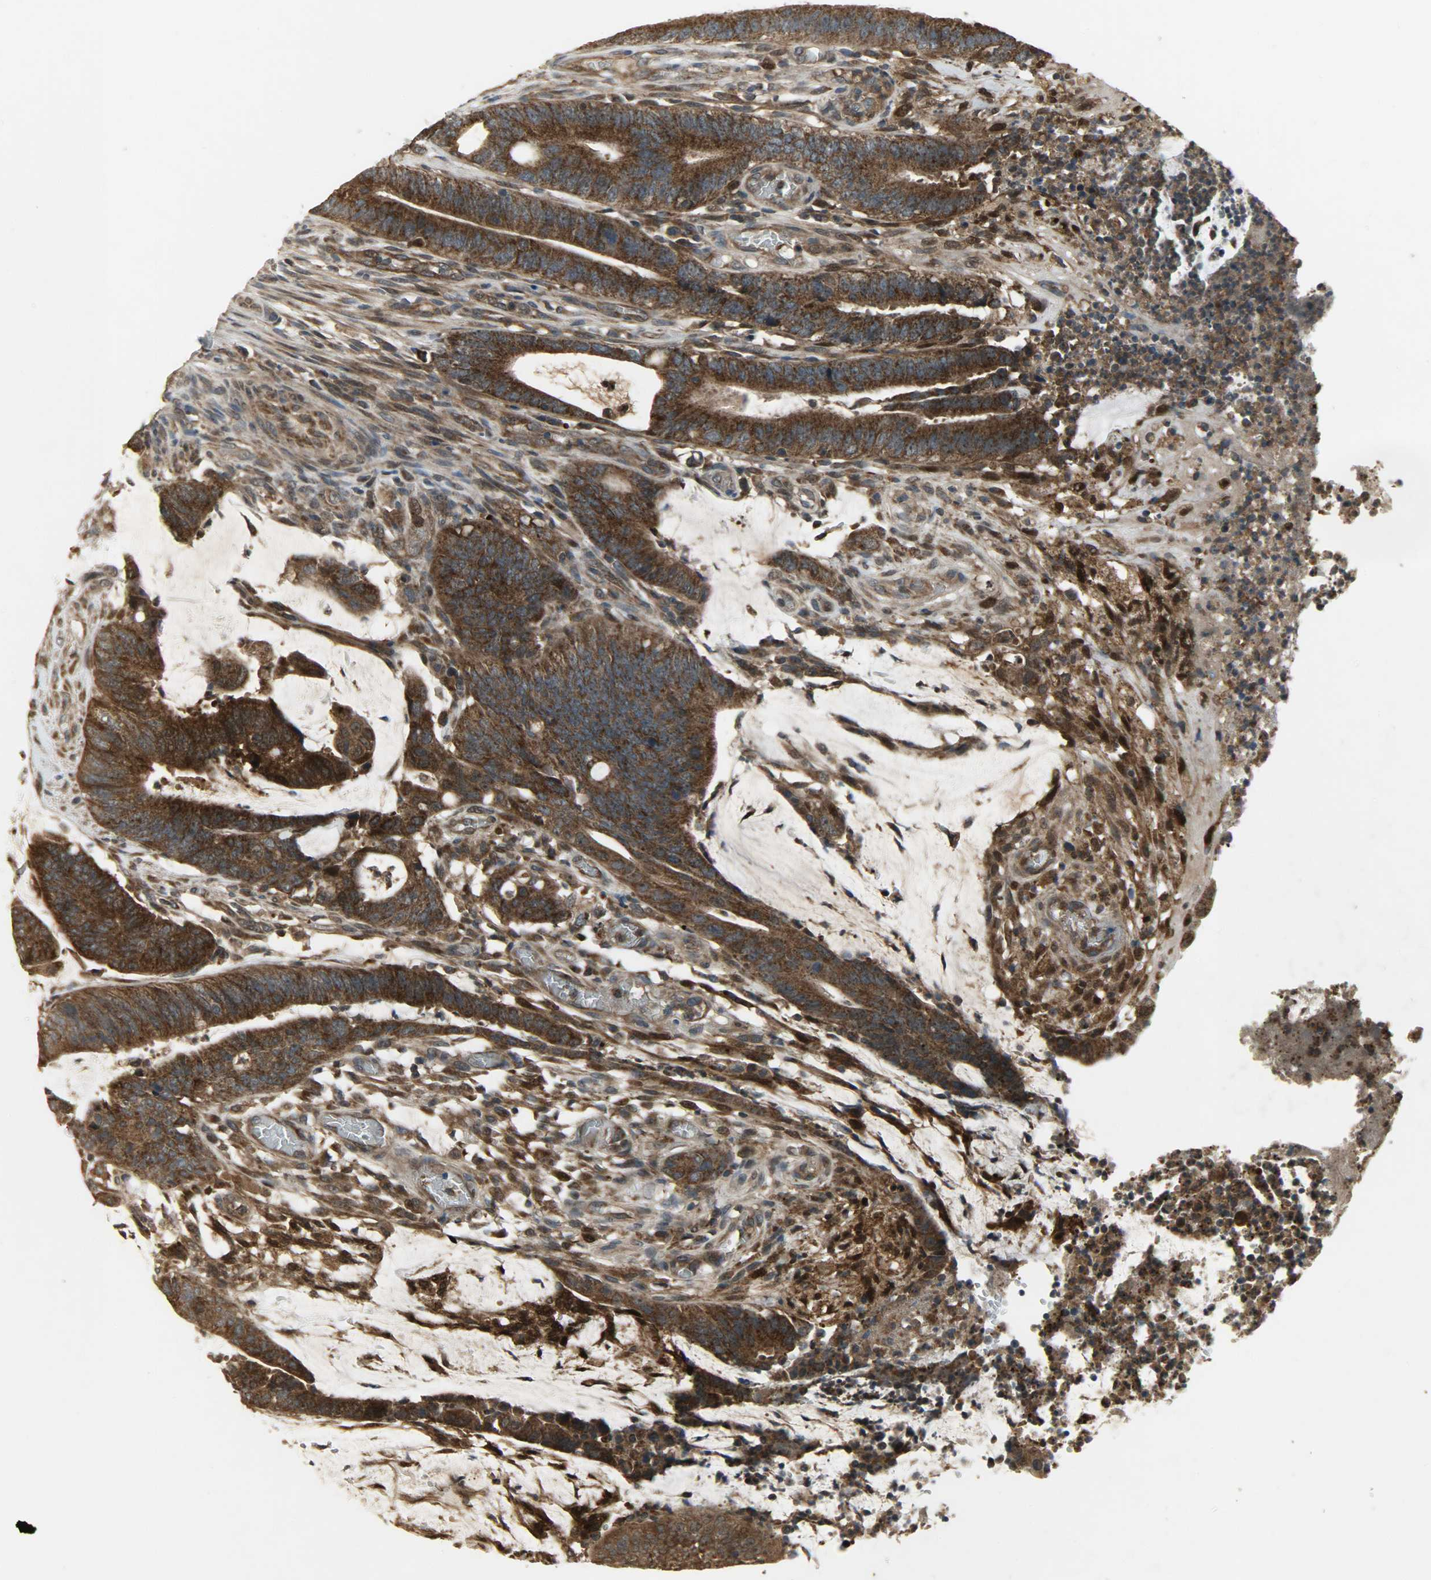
{"staining": {"intensity": "strong", "quantity": ">75%", "location": "cytoplasmic/membranous"}, "tissue": "colorectal cancer", "cell_type": "Tumor cells", "image_type": "cancer", "snomed": [{"axis": "morphology", "description": "Adenocarcinoma, NOS"}, {"axis": "topography", "description": "Rectum"}], "caption": "This image reveals colorectal adenocarcinoma stained with IHC to label a protein in brown. The cytoplasmic/membranous of tumor cells show strong positivity for the protein. Nuclei are counter-stained blue.", "gene": "AMT", "patient": {"sex": "female", "age": 66}}